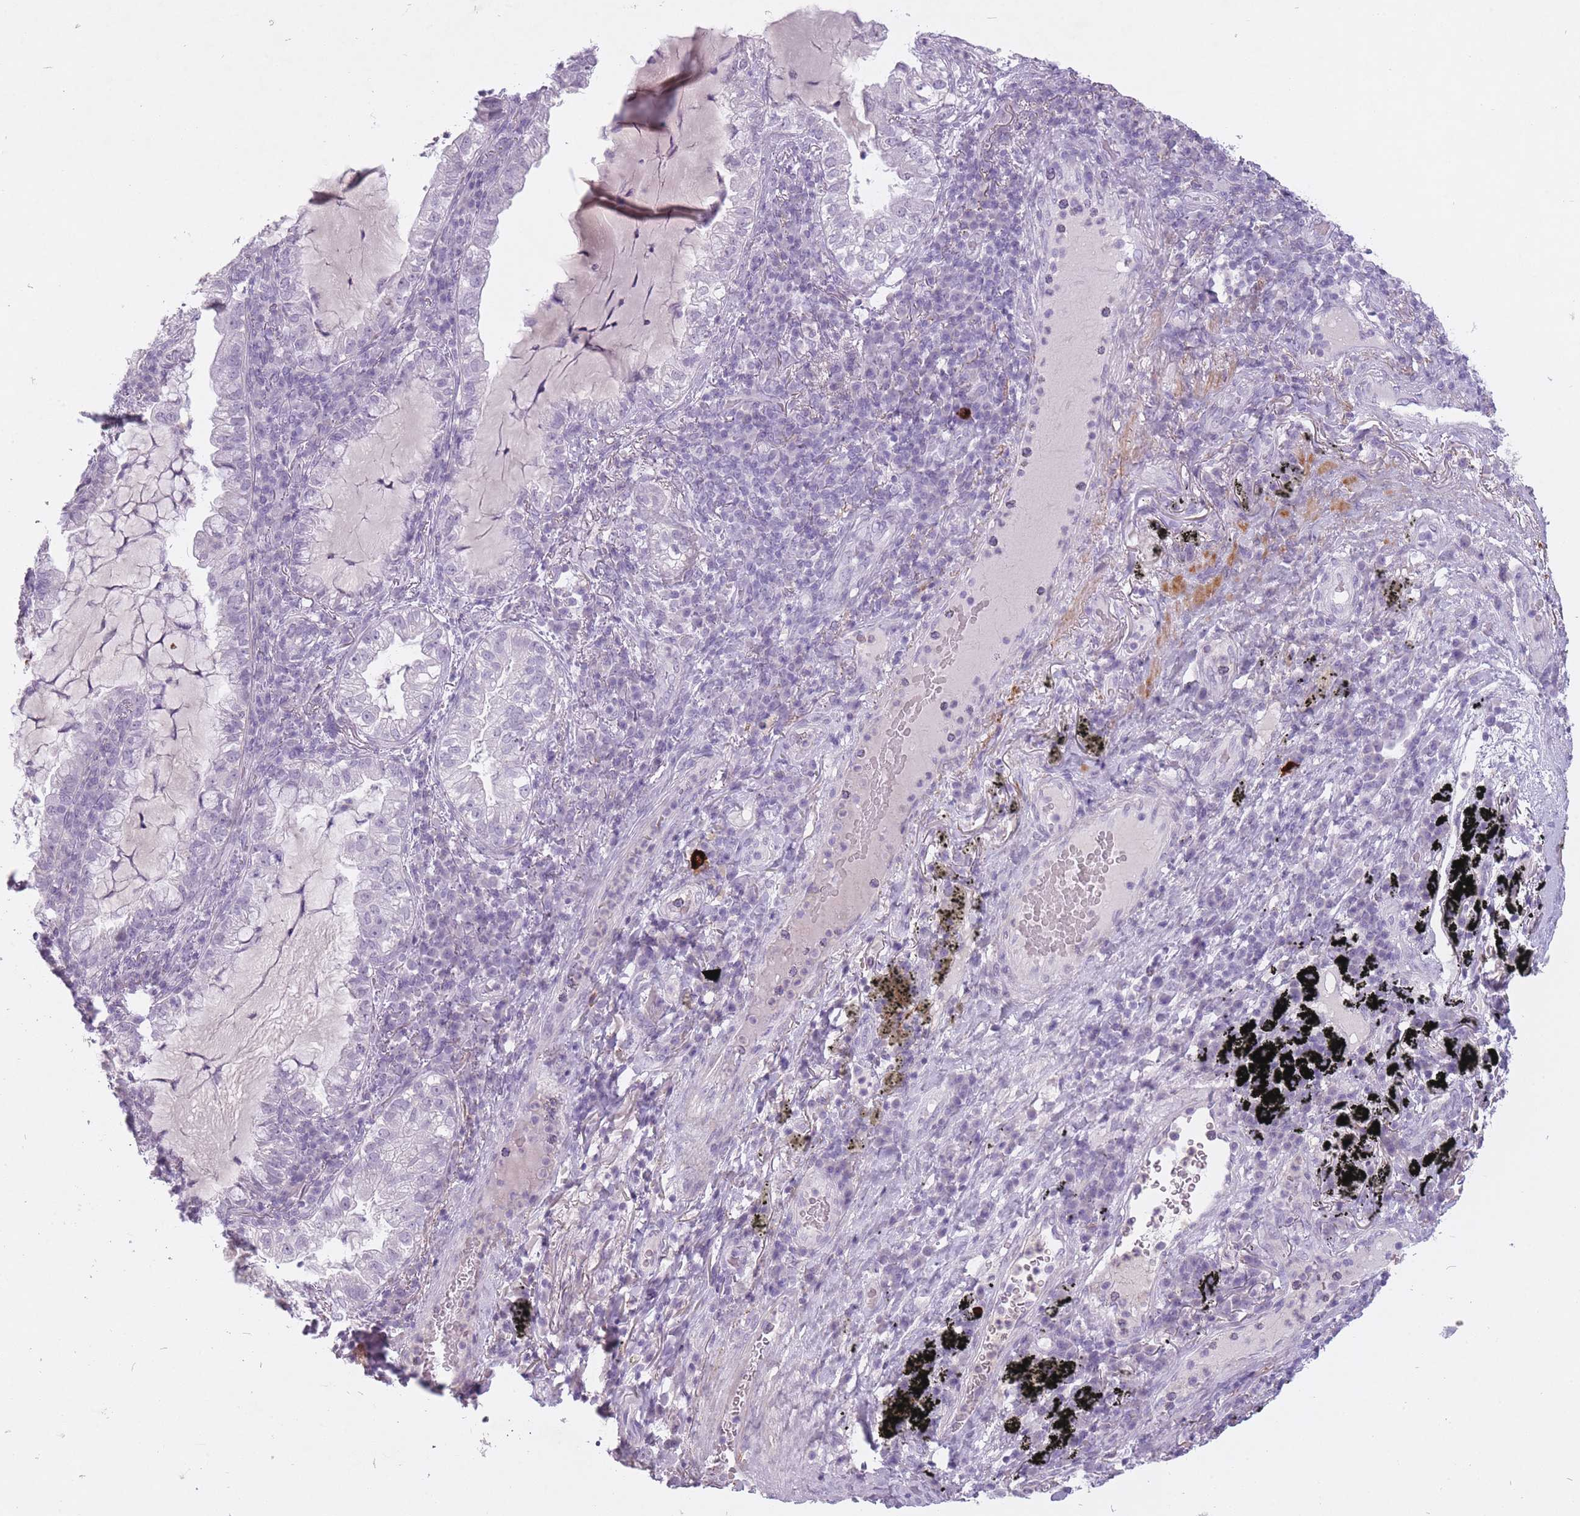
{"staining": {"intensity": "negative", "quantity": "none", "location": "none"}, "tissue": "lung cancer", "cell_type": "Tumor cells", "image_type": "cancer", "snomed": [{"axis": "morphology", "description": "Adenocarcinoma, NOS"}, {"axis": "topography", "description": "Lung"}], "caption": "Tumor cells show no significant positivity in adenocarcinoma (lung).", "gene": "RFX4", "patient": {"sex": "female", "age": 73}}